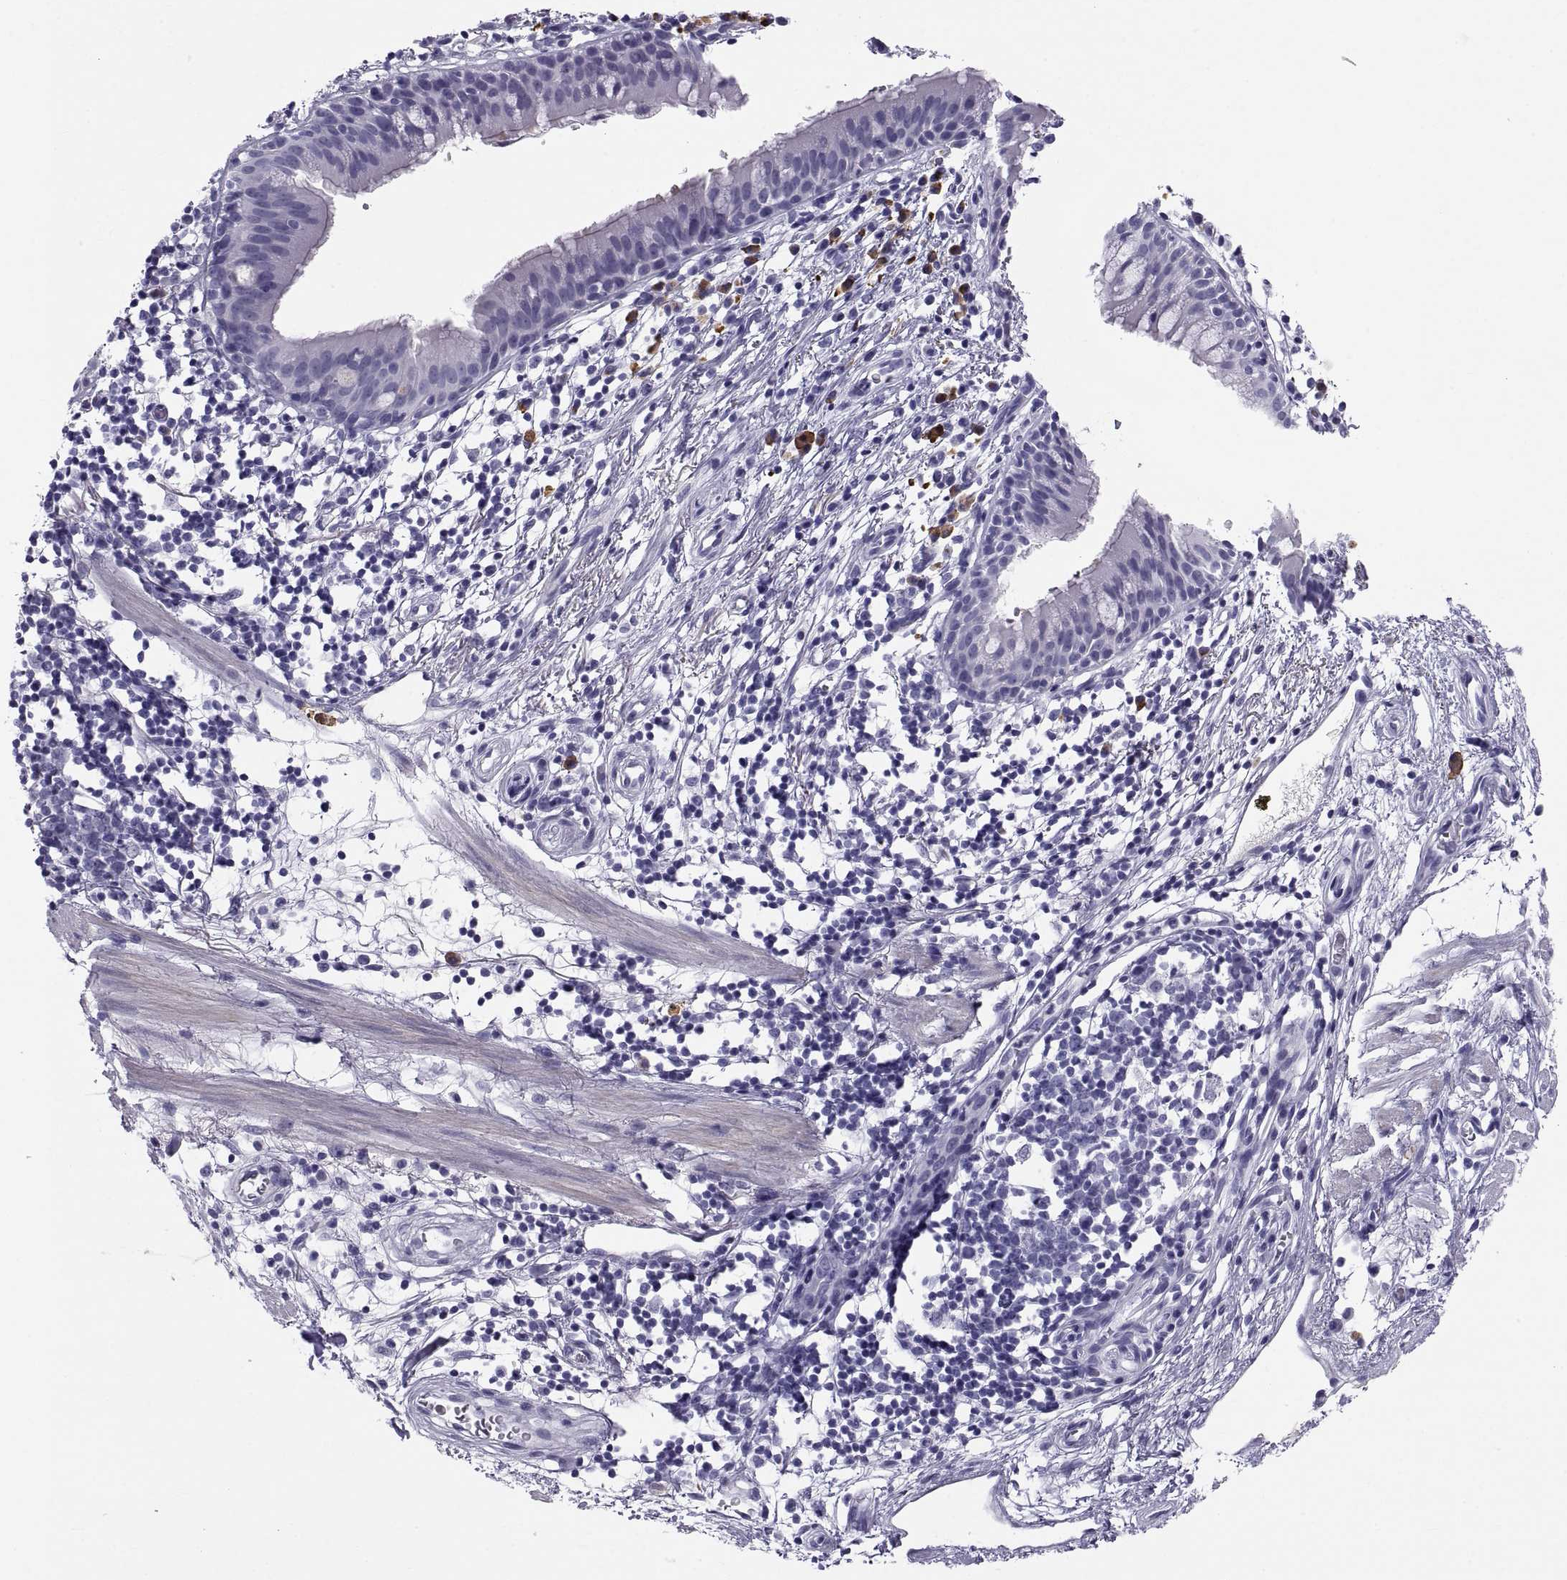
{"staining": {"intensity": "negative", "quantity": "none", "location": "none"}, "tissue": "bronchus", "cell_type": "Respiratory epithelial cells", "image_type": "normal", "snomed": [{"axis": "morphology", "description": "Normal tissue, NOS"}, {"axis": "topography", "description": "Cartilage tissue"}, {"axis": "topography", "description": "Bronchus"}], "caption": "A photomicrograph of bronchus stained for a protein displays no brown staining in respiratory epithelial cells.", "gene": "CT47A10", "patient": {"sex": "male", "age": 58}}